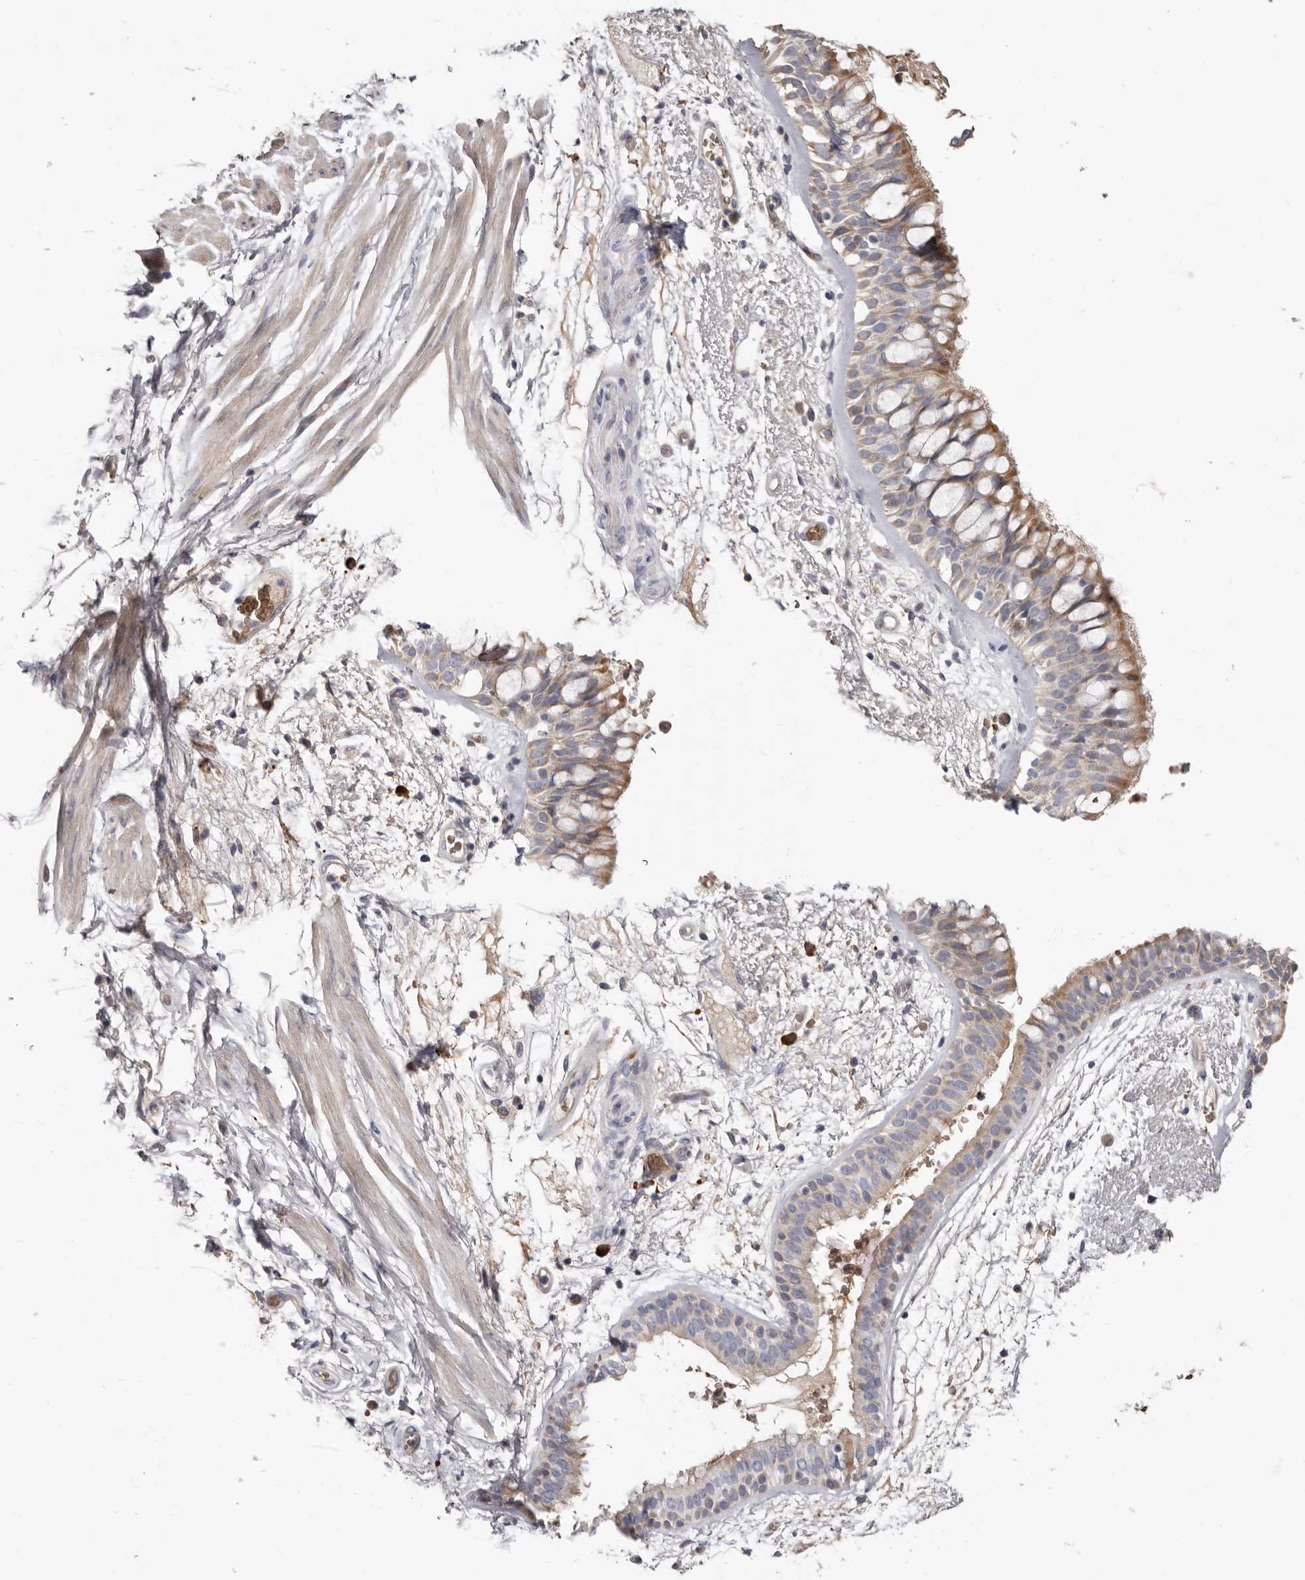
{"staining": {"intensity": "moderate", "quantity": "<25%", "location": "cytoplasmic/membranous"}, "tissue": "bronchus", "cell_type": "Respiratory epithelial cells", "image_type": "normal", "snomed": [{"axis": "morphology", "description": "Normal tissue, NOS"}, {"axis": "morphology", "description": "Squamous cell carcinoma, NOS"}, {"axis": "topography", "description": "Lymph node"}, {"axis": "topography", "description": "Bronchus"}, {"axis": "topography", "description": "Lung"}], "caption": "Immunohistochemistry (IHC) image of normal bronchus: human bronchus stained using immunohistochemistry displays low levels of moderate protein expression localized specifically in the cytoplasmic/membranous of respiratory epithelial cells, appearing as a cytoplasmic/membranous brown color.", "gene": "SPTA1", "patient": {"sex": "male", "age": 66}}